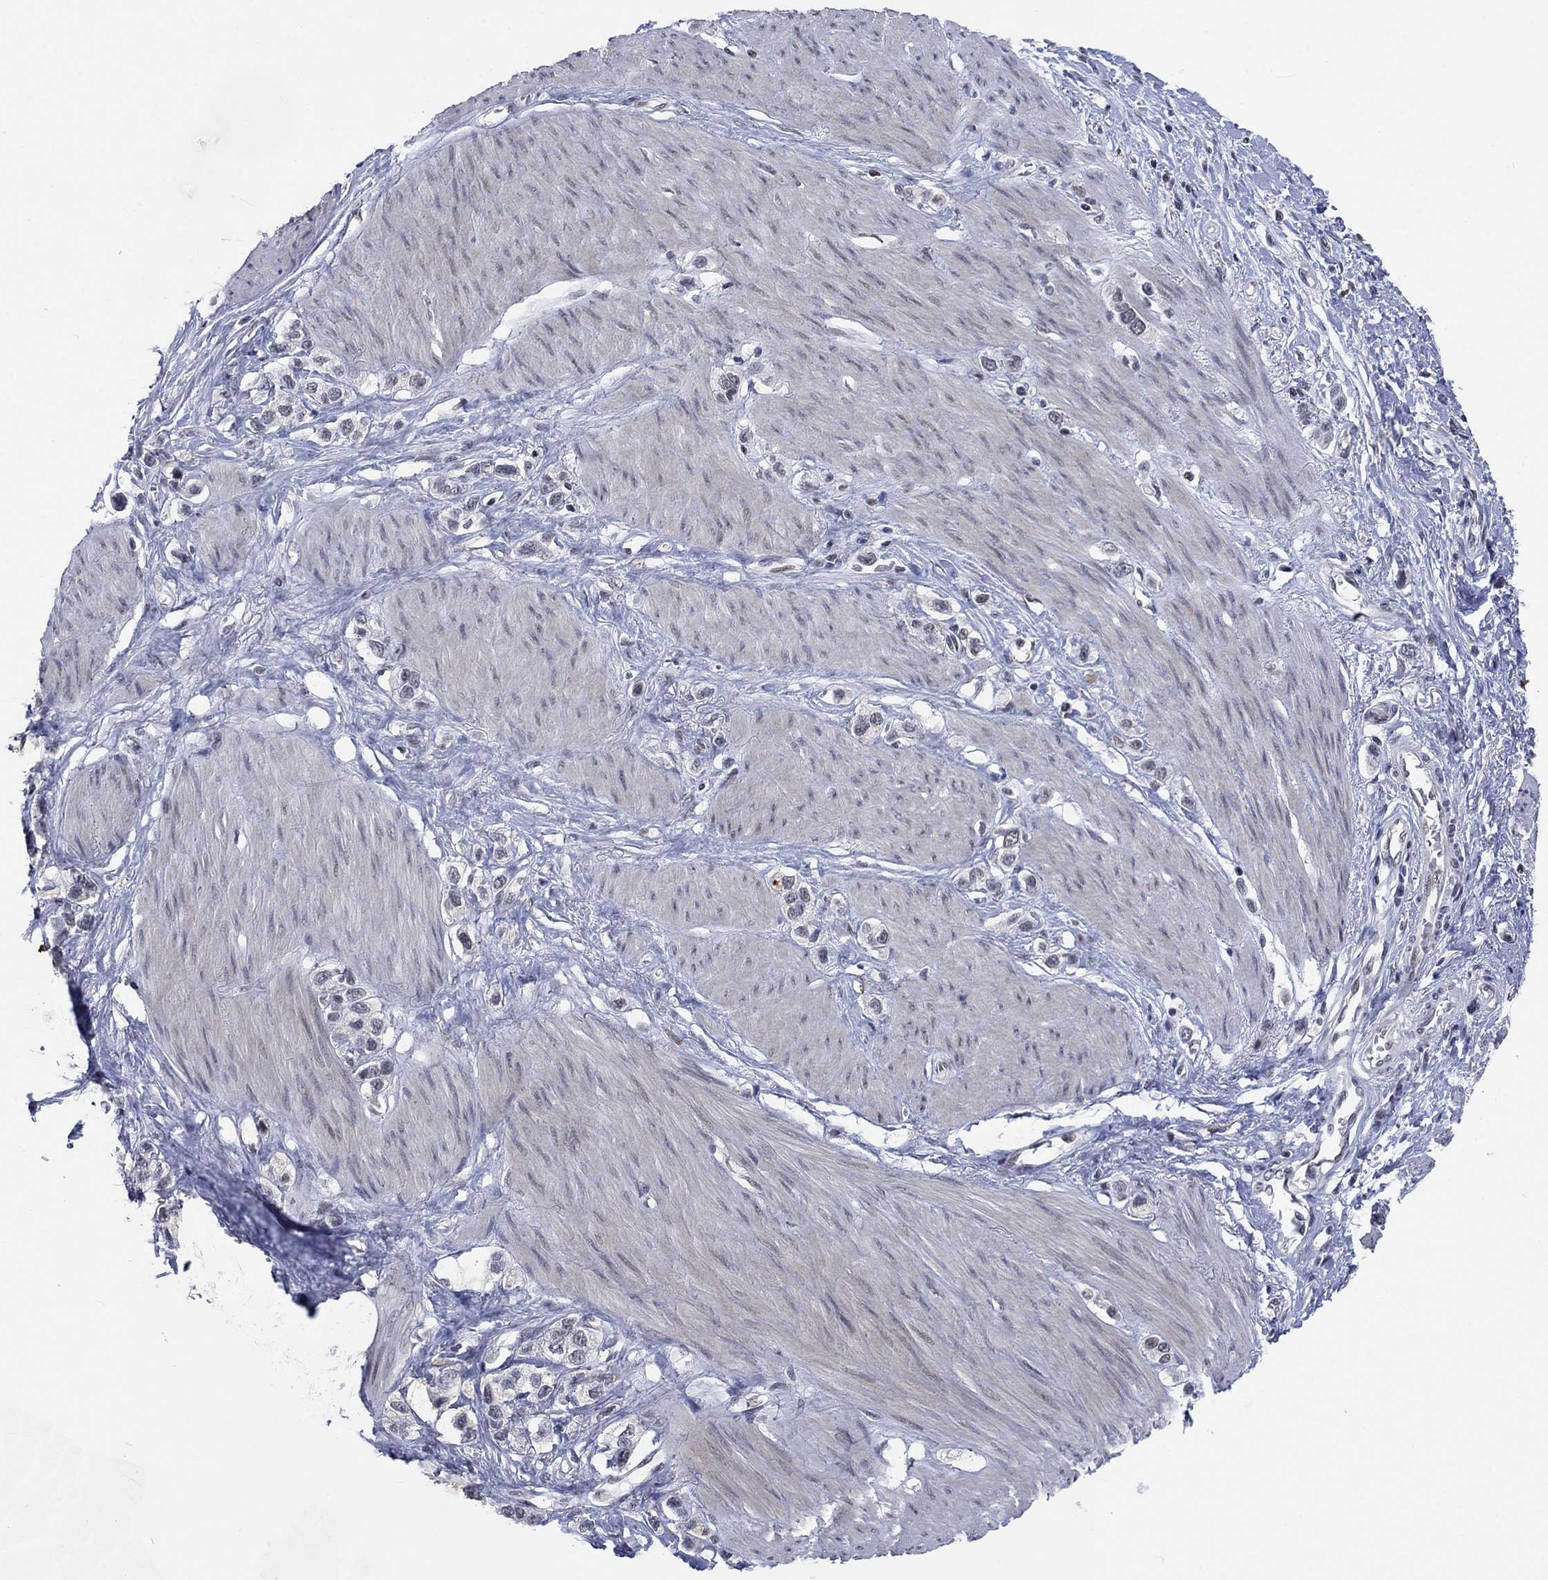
{"staining": {"intensity": "negative", "quantity": "none", "location": "none"}, "tissue": "stomach cancer", "cell_type": "Tumor cells", "image_type": "cancer", "snomed": [{"axis": "morphology", "description": "Normal tissue, NOS"}, {"axis": "morphology", "description": "Adenocarcinoma, NOS"}, {"axis": "morphology", "description": "Adenocarcinoma, High grade"}, {"axis": "topography", "description": "Stomach, upper"}, {"axis": "topography", "description": "Stomach"}], "caption": "The IHC image has no significant positivity in tumor cells of stomach cancer tissue.", "gene": "HCFC1", "patient": {"sex": "female", "age": 65}}